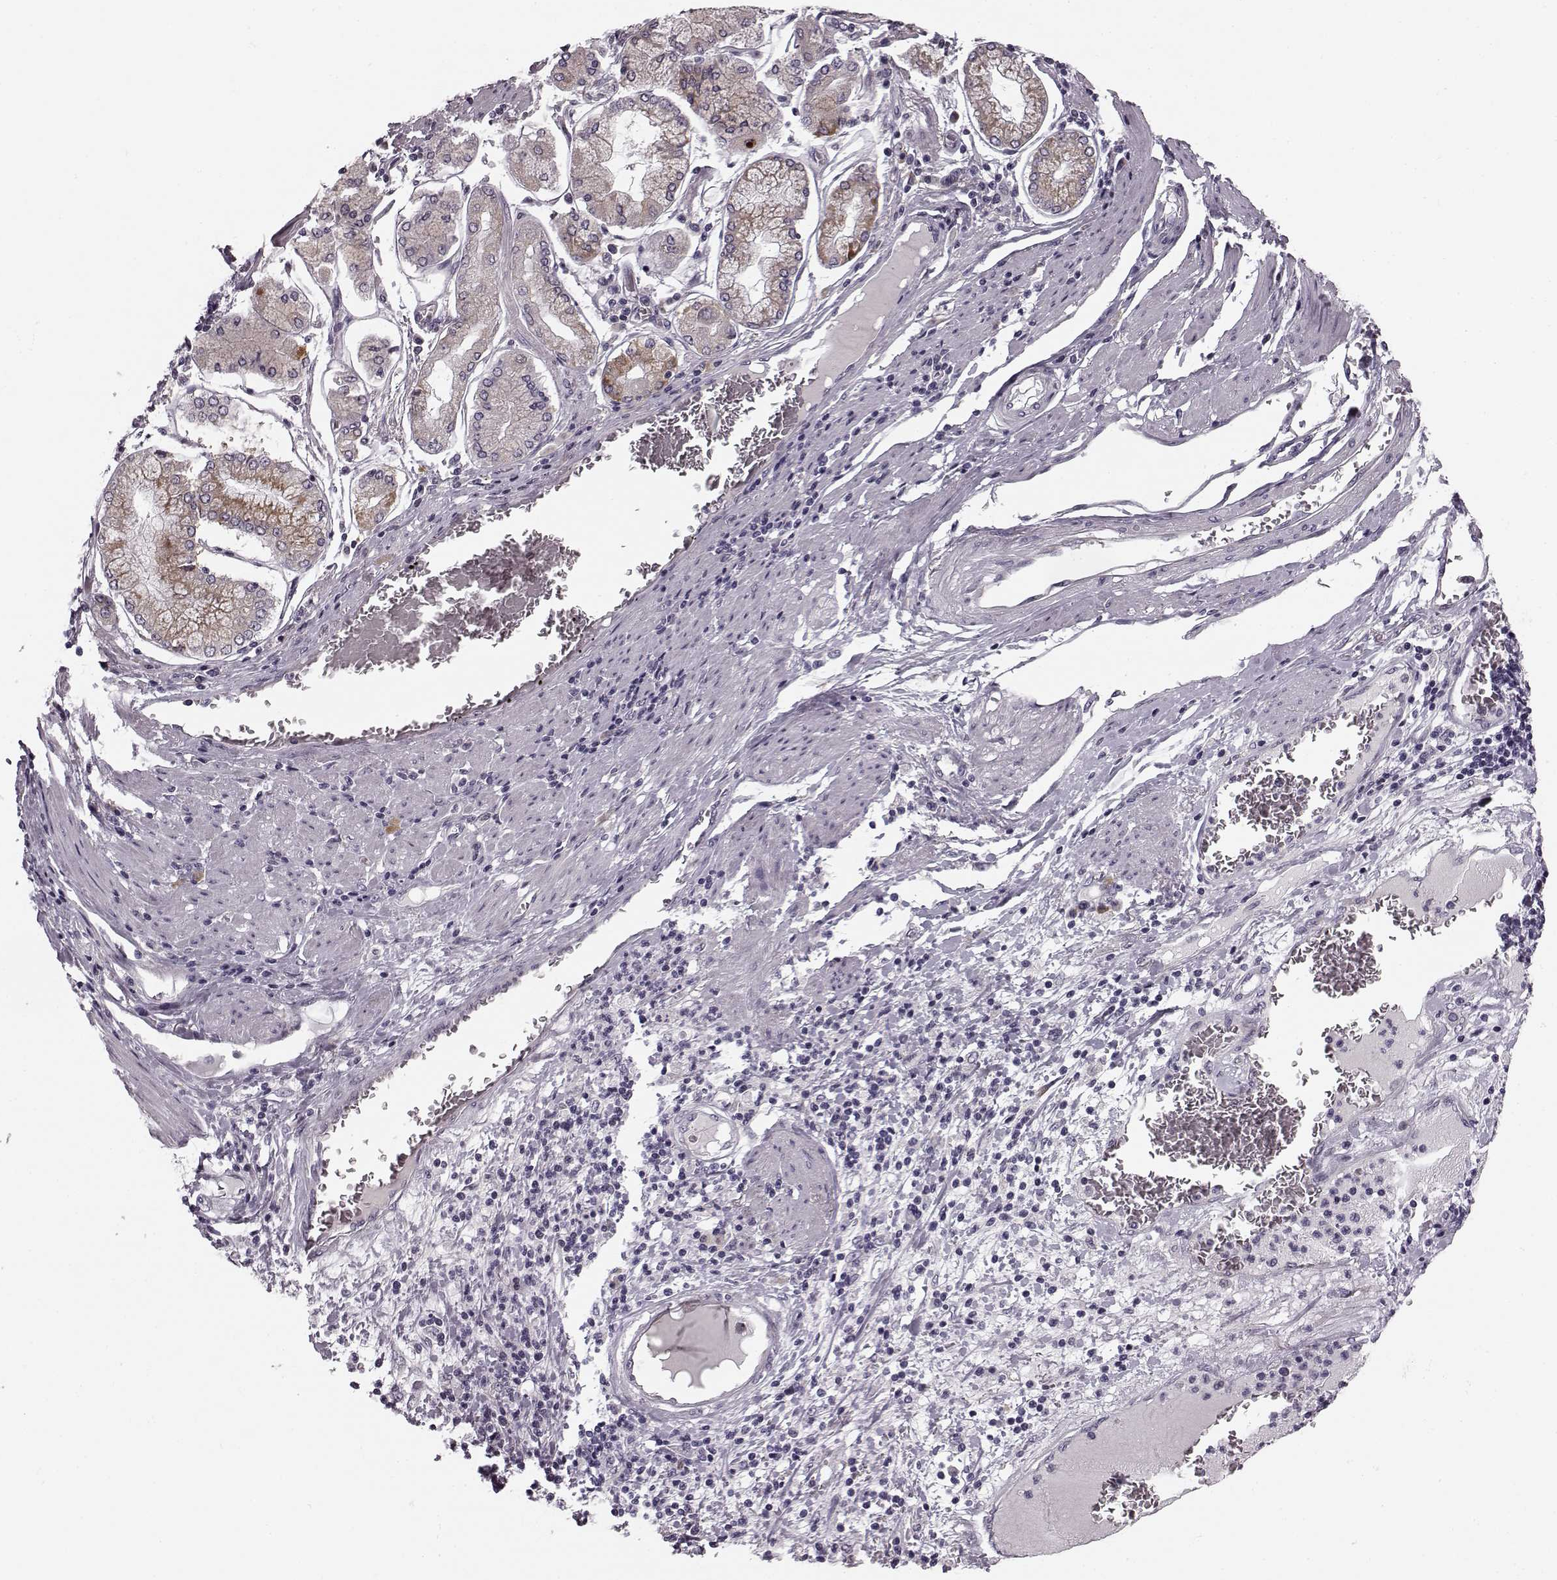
{"staining": {"intensity": "moderate", "quantity": "<25%", "location": "cytoplasmic/membranous"}, "tissue": "stomach cancer", "cell_type": "Tumor cells", "image_type": "cancer", "snomed": [{"axis": "morphology", "description": "Adenocarcinoma, NOS"}, {"axis": "topography", "description": "Stomach, upper"}], "caption": "Immunohistochemistry histopathology image of adenocarcinoma (stomach) stained for a protein (brown), which displays low levels of moderate cytoplasmic/membranous positivity in approximately <25% of tumor cells.", "gene": "FAM234B", "patient": {"sex": "male", "age": 68}}